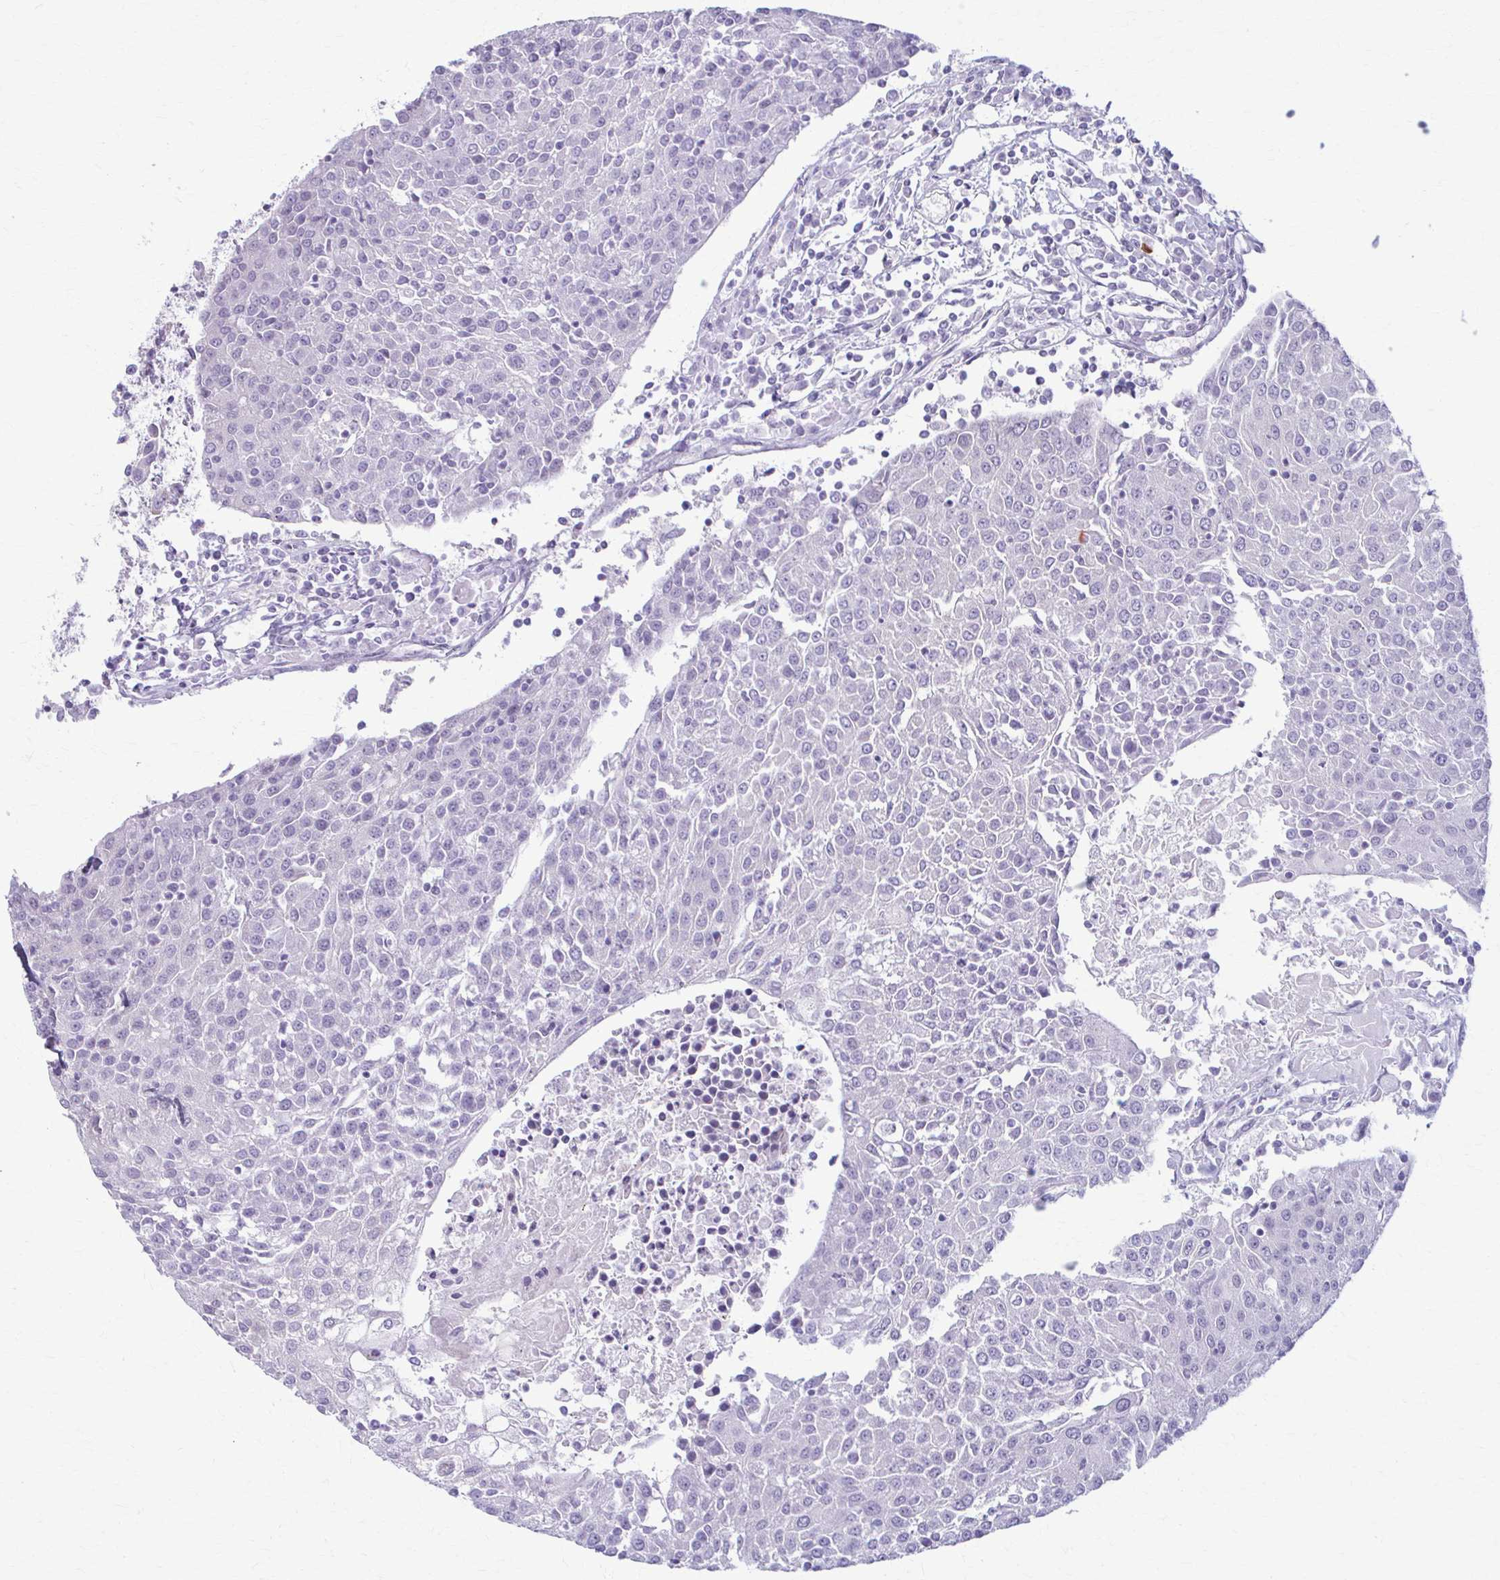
{"staining": {"intensity": "negative", "quantity": "none", "location": "none"}, "tissue": "urothelial cancer", "cell_type": "Tumor cells", "image_type": "cancer", "snomed": [{"axis": "morphology", "description": "Urothelial carcinoma, High grade"}, {"axis": "topography", "description": "Urinary bladder"}], "caption": "Protein analysis of urothelial cancer exhibits no significant expression in tumor cells.", "gene": "PRKRA", "patient": {"sex": "female", "age": 85}}